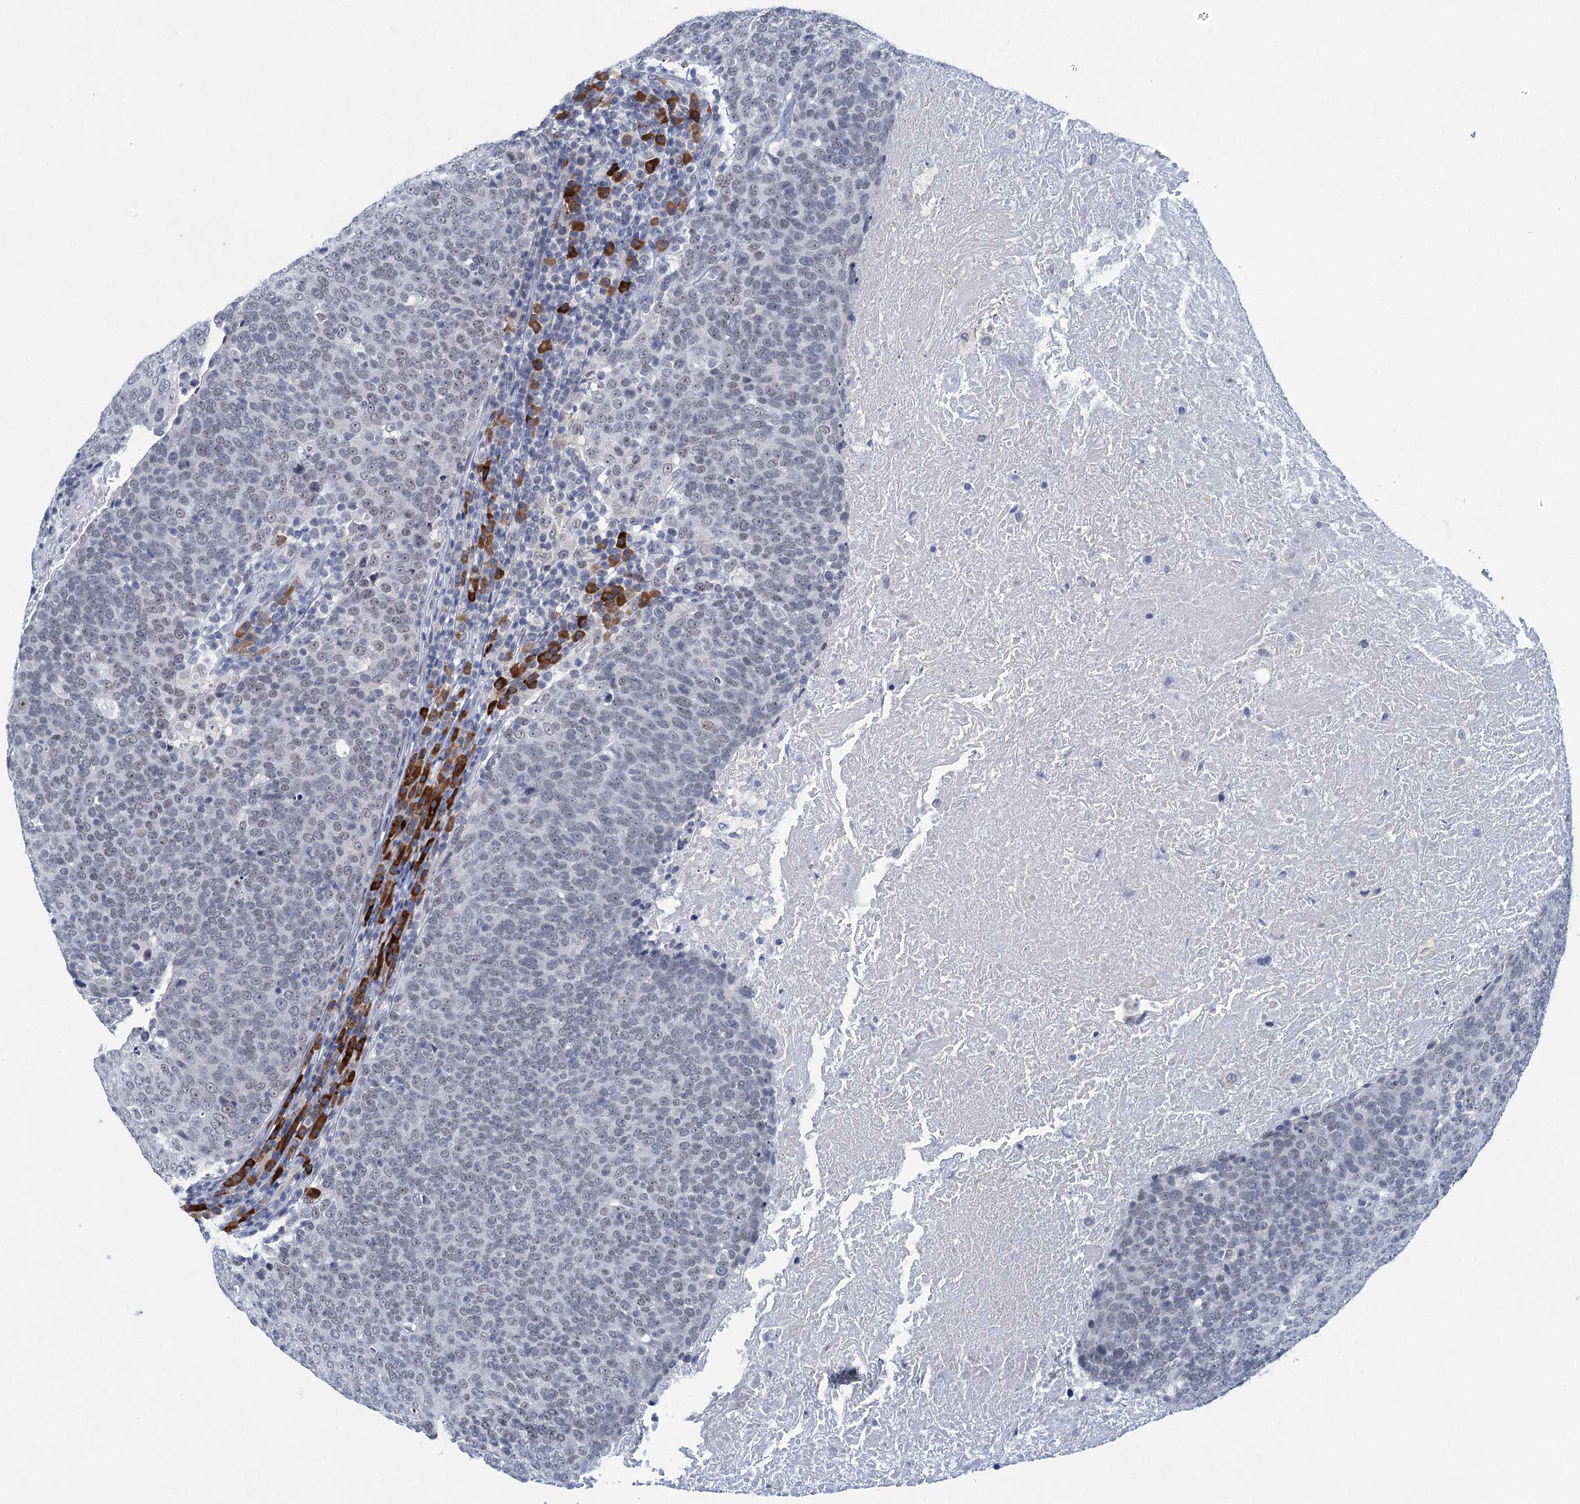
{"staining": {"intensity": "weak", "quantity": "<25%", "location": "nuclear"}, "tissue": "head and neck cancer", "cell_type": "Tumor cells", "image_type": "cancer", "snomed": [{"axis": "morphology", "description": "Squamous cell carcinoma, NOS"}, {"axis": "morphology", "description": "Squamous cell carcinoma, metastatic, NOS"}, {"axis": "topography", "description": "Lymph node"}, {"axis": "topography", "description": "Head-Neck"}], "caption": "Tumor cells show no significant staining in head and neck metastatic squamous cell carcinoma.", "gene": "HAPSTR1", "patient": {"sex": "male", "age": 62}}